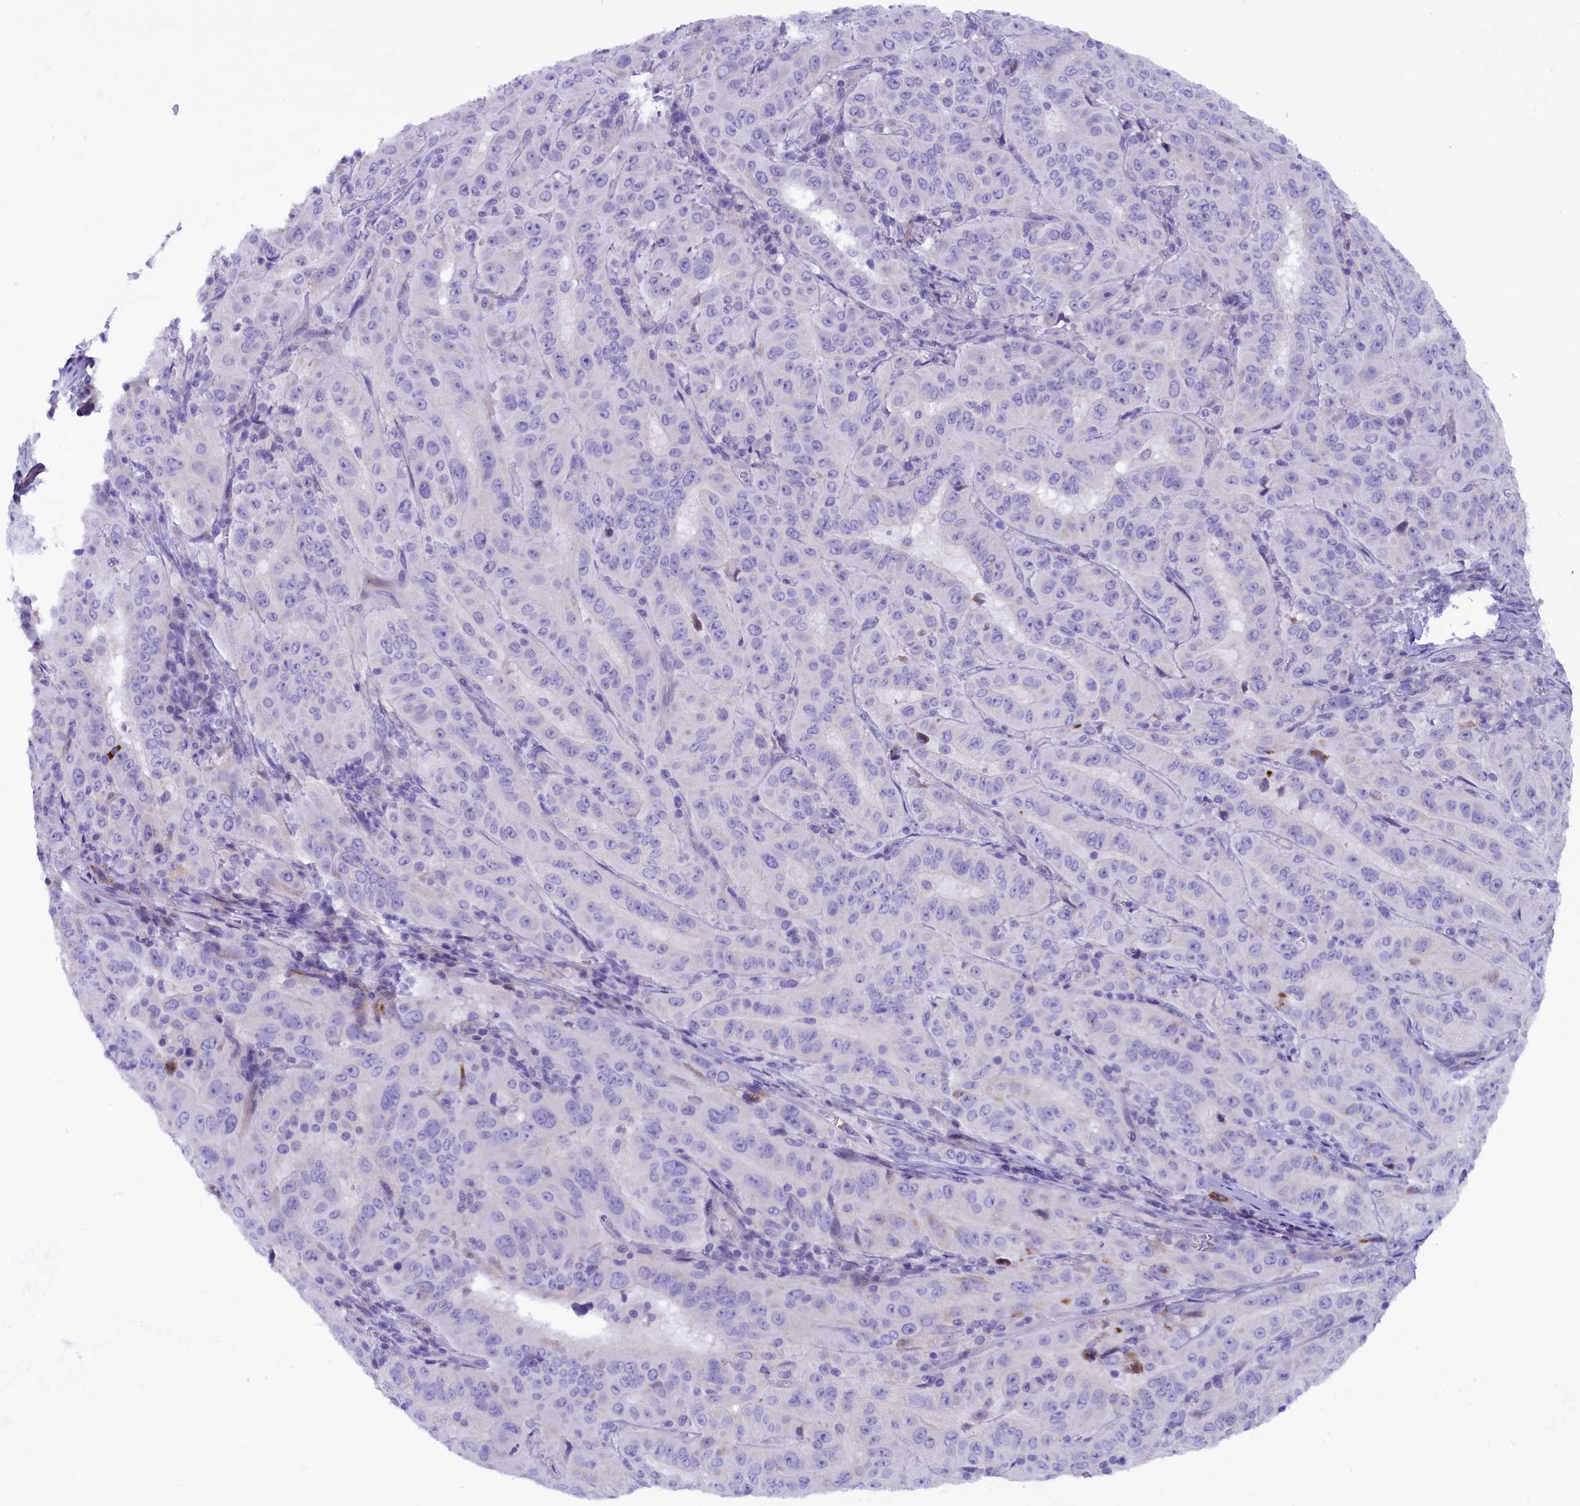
{"staining": {"intensity": "negative", "quantity": "none", "location": "none"}, "tissue": "pancreatic cancer", "cell_type": "Tumor cells", "image_type": "cancer", "snomed": [{"axis": "morphology", "description": "Adenocarcinoma, NOS"}, {"axis": "topography", "description": "Pancreas"}], "caption": "An IHC photomicrograph of pancreatic cancer is shown. There is no staining in tumor cells of pancreatic cancer.", "gene": "RTTN", "patient": {"sex": "male", "age": 63}}